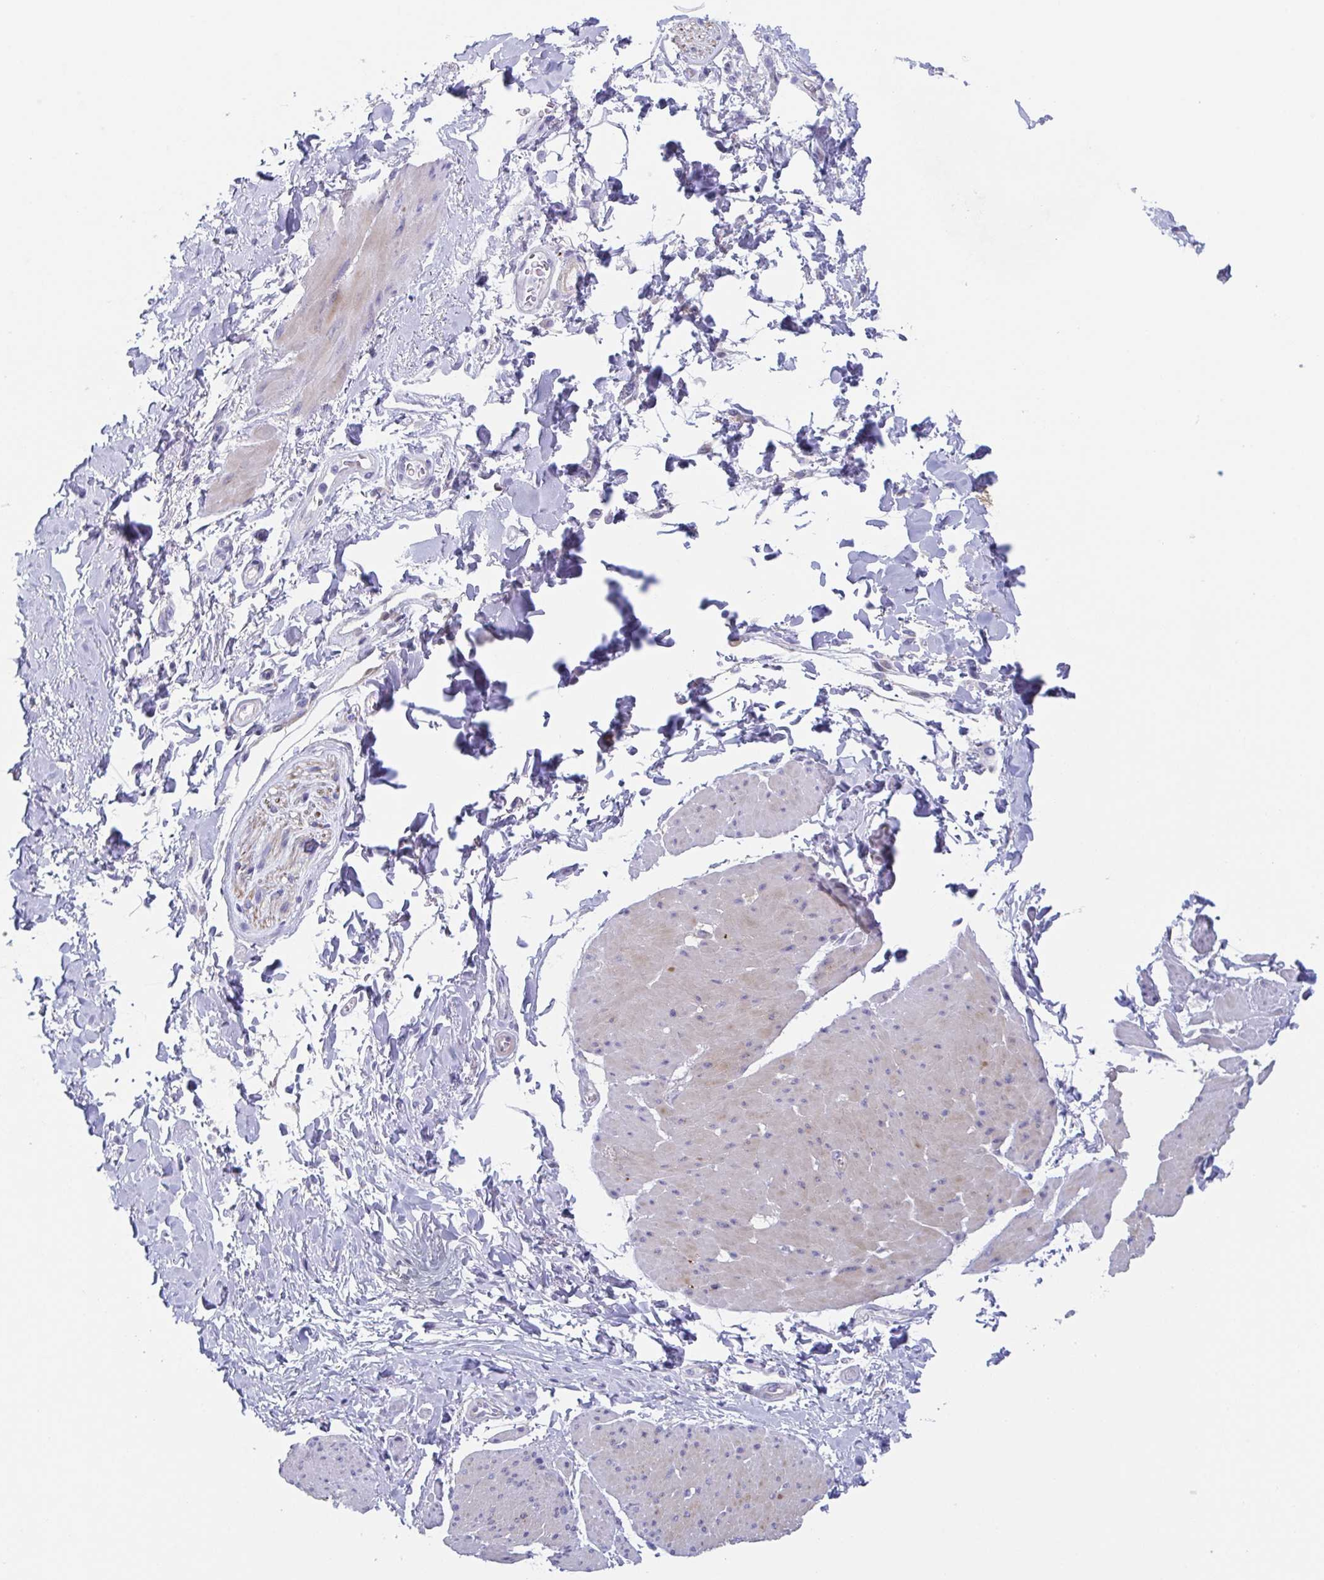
{"staining": {"intensity": "negative", "quantity": "none", "location": "none"}, "tissue": "adipose tissue", "cell_type": "Adipocytes", "image_type": "normal", "snomed": [{"axis": "morphology", "description": "Normal tissue, NOS"}, {"axis": "topography", "description": "Urinary bladder"}, {"axis": "topography", "description": "Peripheral nerve tissue"}], "caption": "This is a photomicrograph of IHC staining of unremarkable adipose tissue, which shows no expression in adipocytes. (DAB immunohistochemistry (IHC) visualized using brightfield microscopy, high magnification).", "gene": "DYNC1I1", "patient": {"sex": "female", "age": 60}}